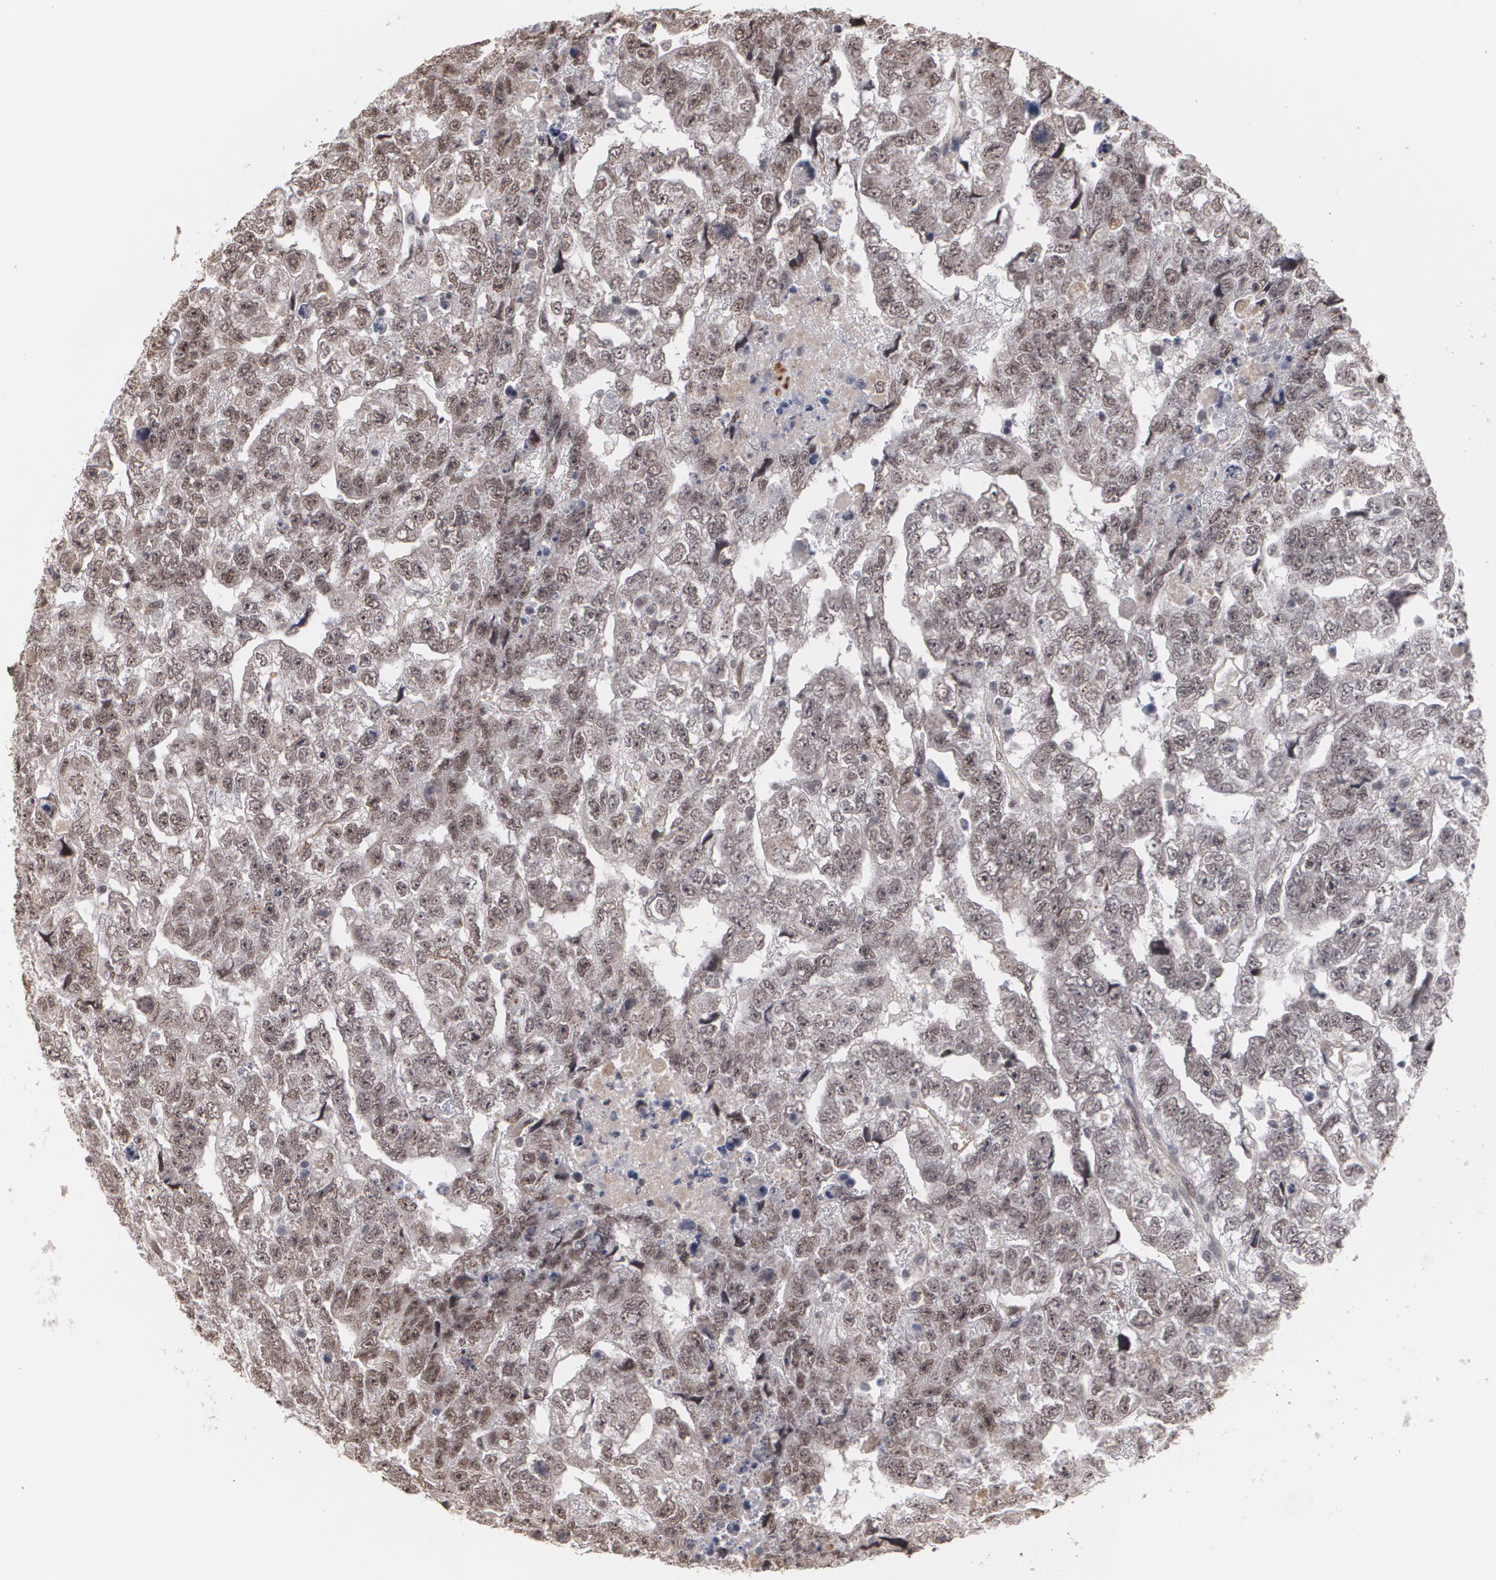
{"staining": {"intensity": "moderate", "quantity": ">75%", "location": "cytoplasmic/membranous,nuclear"}, "tissue": "testis cancer", "cell_type": "Tumor cells", "image_type": "cancer", "snomed": [{"axis": "morphology", "description": "Carcinoma, Embryonal, NOS"}, {"axis": "topography", "description": "Testis"}], "caption": "The photomicrograph shows immunohistochemical staining of testis embryonal carcinoma. There is moderate cytoplasmic/membranous and nuclear staining is present in about >75% of tumor cells.", "gene": "ZNF75A", "patient": {"sex": "male", "age": 36}}